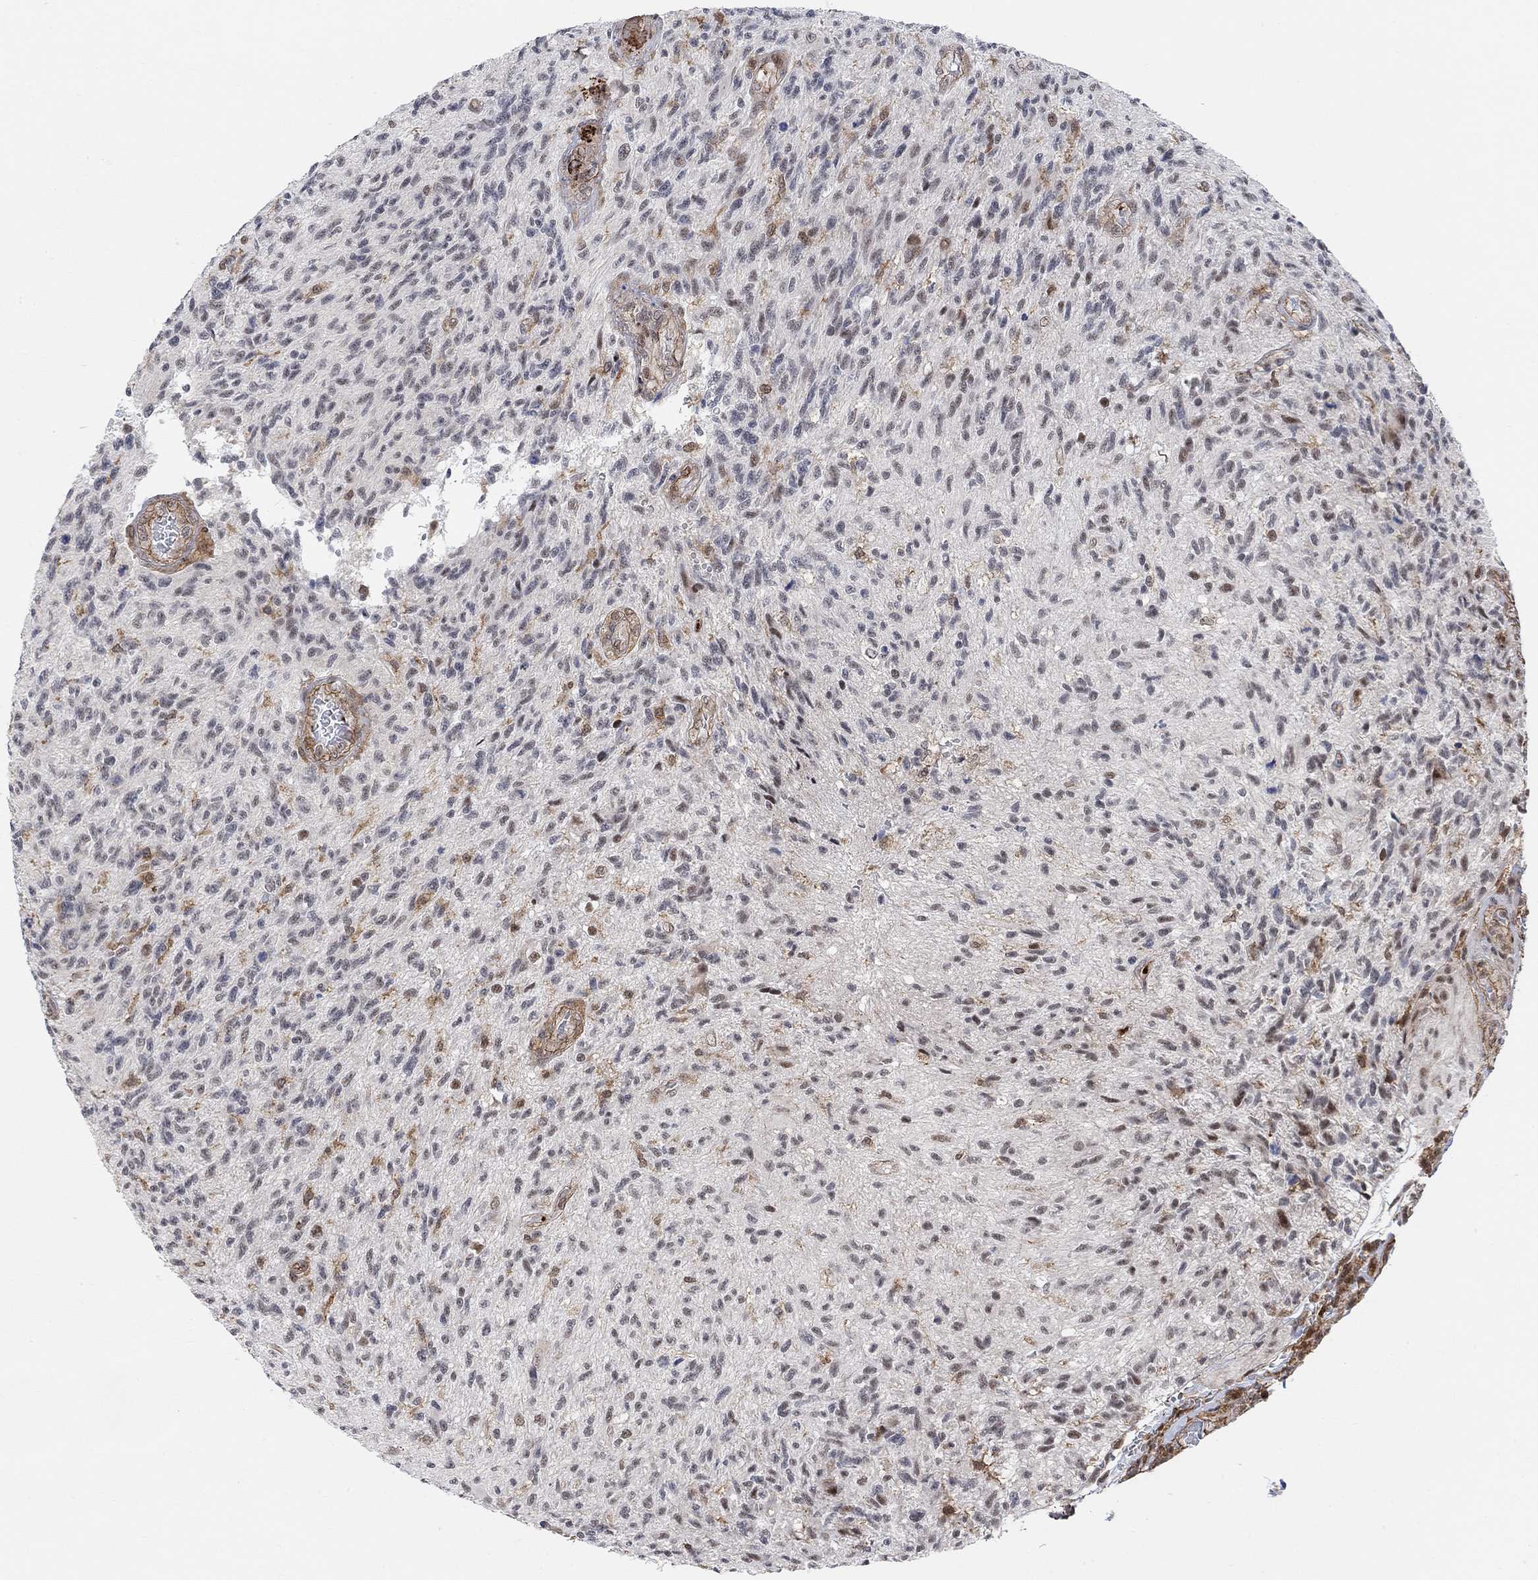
{"staining": {"intensity": "negative", "quantity": "none", "location": "none"}, "tissue": "glioma", "cell_type": "Tumor cells", "image_type": "cancer", "snomed": [{"axis": "morphology", "description": "Glioma, malignant, High grade"}, {"axis": "topography", "description": "Brain"}], "caption": "Immunohistochemical staining of human malignant high-grade glioma displays no significant positivity in tumor cells.", "gene": "PWWP2B", "patient": {"sex": "male", "age": 56}}